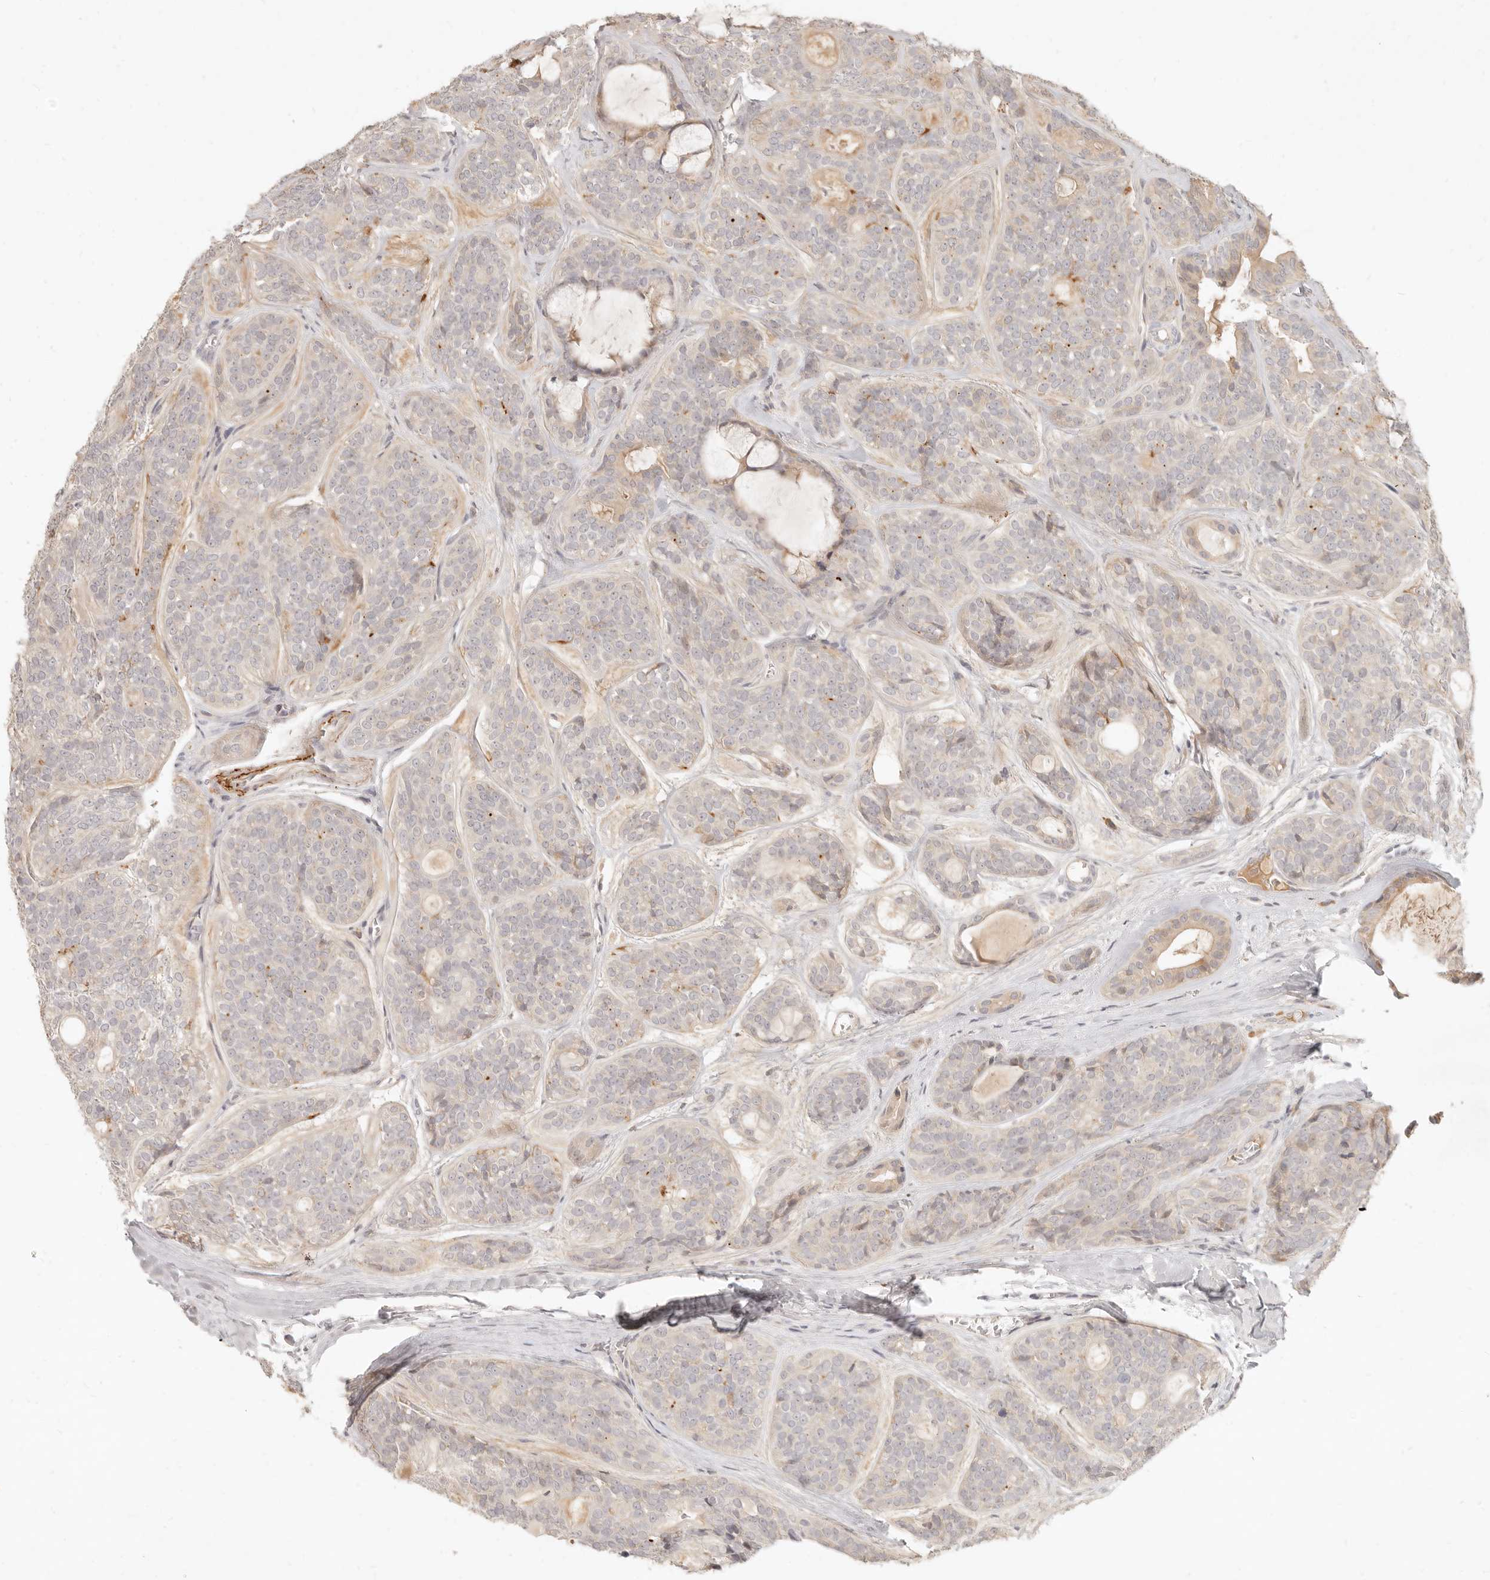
{"staining": {"intensity": "negative", "quantity": "none", "location": "none"}, "tissue": "head and neck cancer", "cell_type": "Tumor cells", "image_type": "cancer", "snomed": [{"axis": "morphology", "description": "Adenocarcinoma, NOS"}, {"axis": "topography", "description": "Head-Neck"}], "caption": "Human adenocarcinoma (head and neck) stained for a protein using immunohistochemistry displays no staining in tumor cells.", "gene": "UBXN11", "patient": {"sex": "male", "age": 66}}